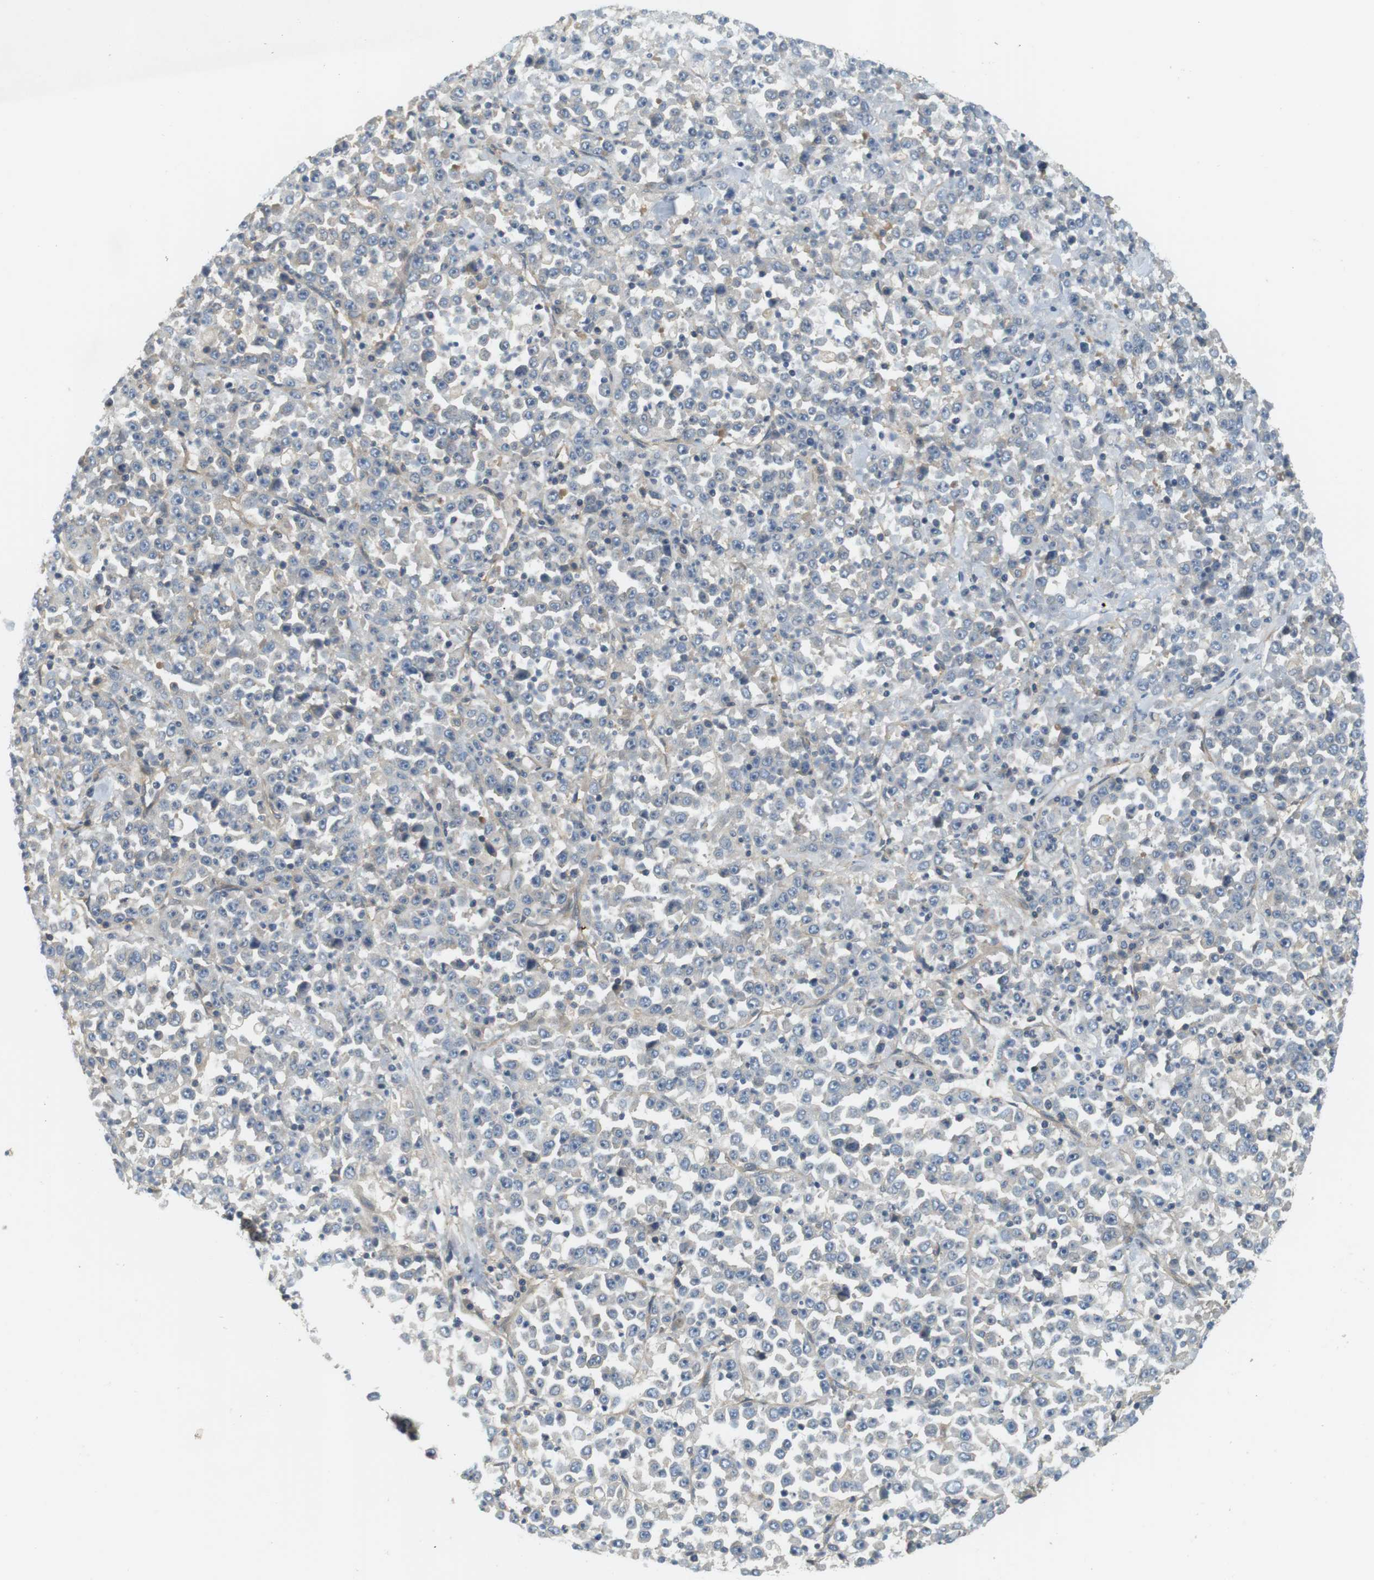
{"staining": {"intensity": "negative", "quantity": "none", "location": "none"}, "tissue": "stomach cancer", "cell_type": "Tumor cells", "image_type": "cancer", "snomed": [{"axis": "morphology", "description": "Normal tissue, NOS"}, {"axis": "morphology", "description": "Adenocarcinoma, NOS"}, {"axis": "topography", "description": "Stomach, upper"}, {"axis": "topography", "description": "Stomach"}], "caption": "Immunohistochemistry of stomach cancer (adenocarcinoma) demonstrates no positivity in tumor cells.", "gene": "SH3GLB1", "patient": {"sex": "male", "age": 59}}